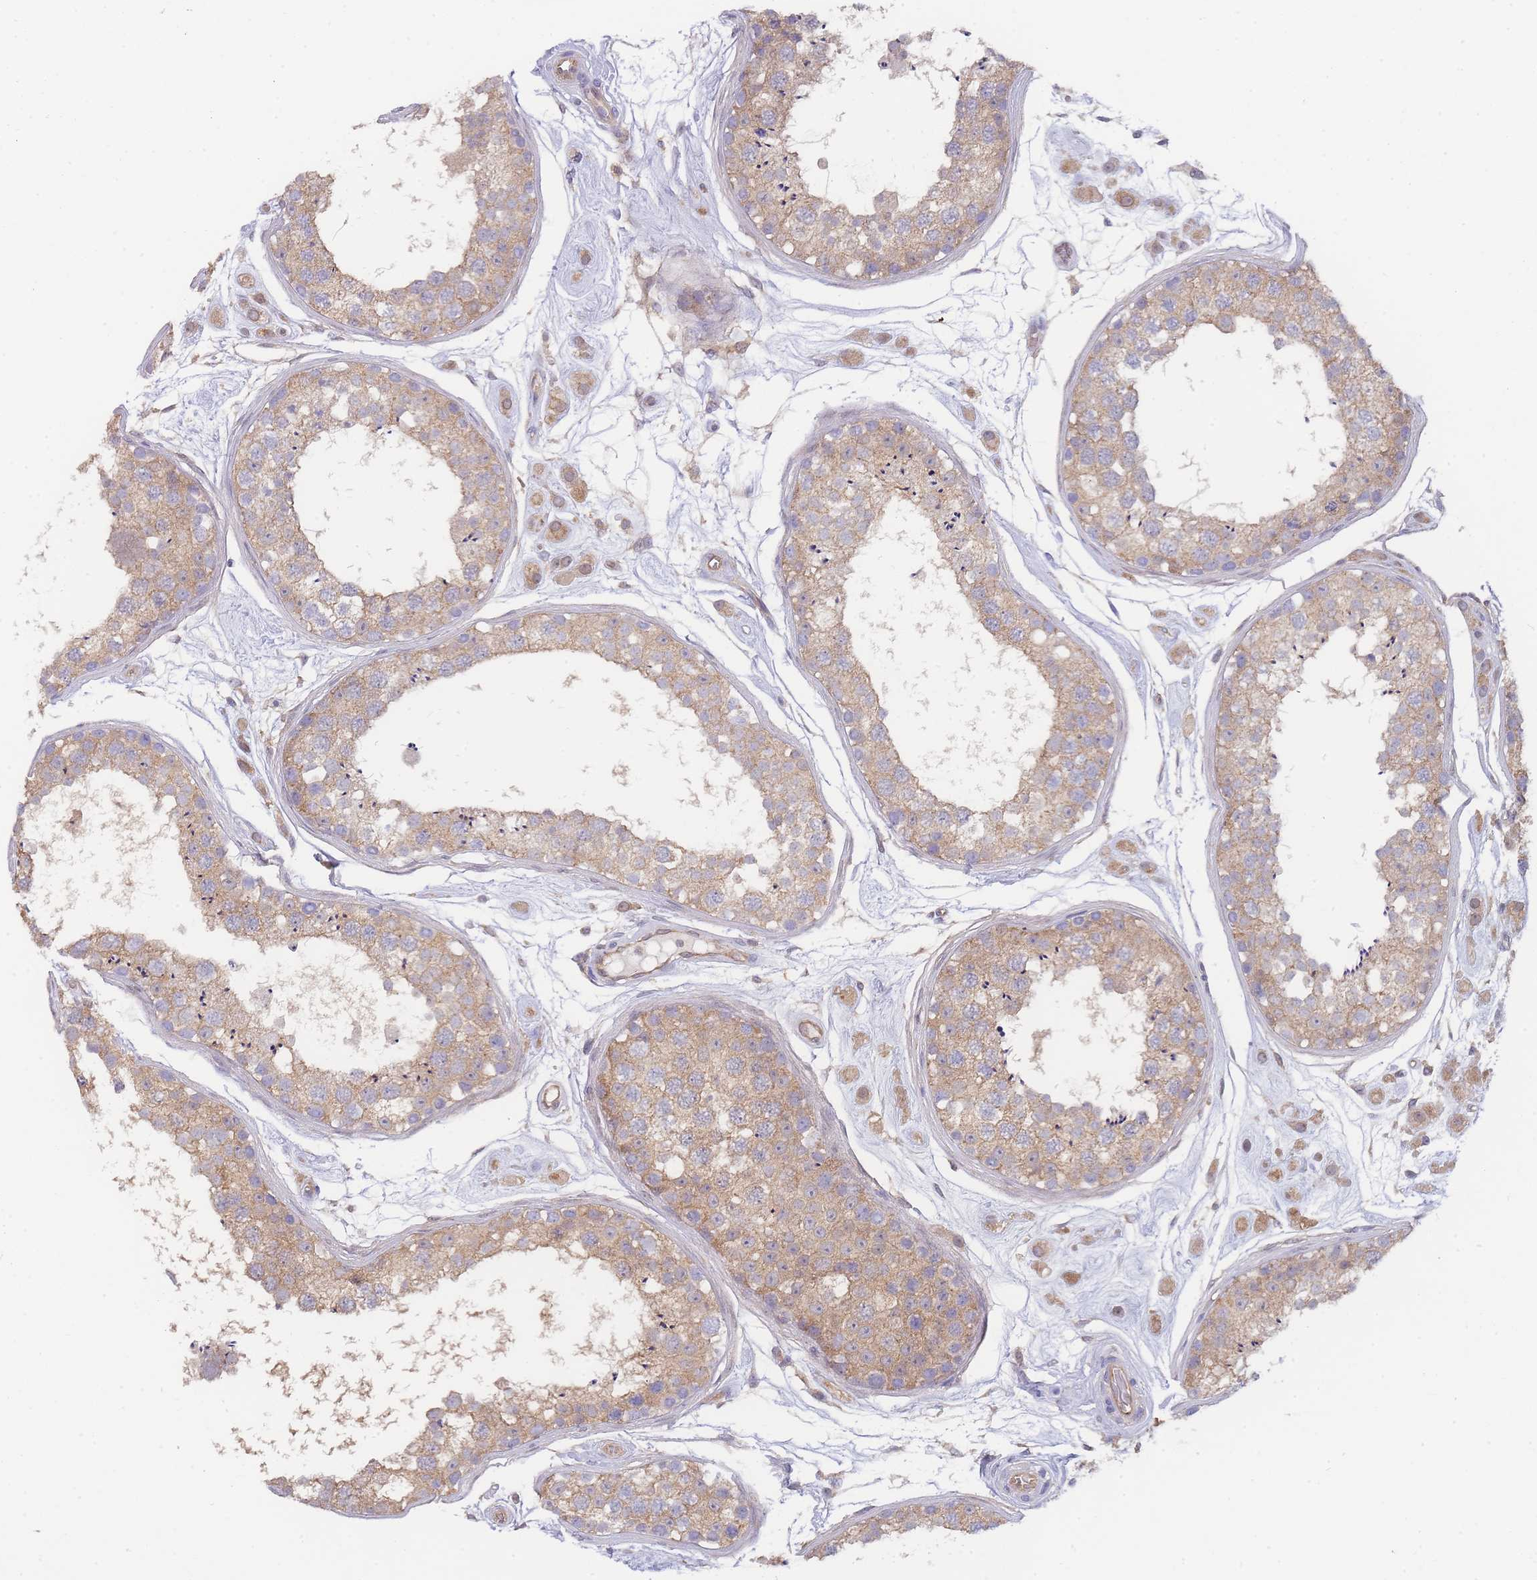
{"staining": {"intensity": "moderate", "quantity": ">75%", "location": "cytoplasmic/membranous"}, "tissue": "testis", "cell_type": "Cells in seminiferous ducts", "image_type": "normal", "snomed": [{"axis": "morphology", "description": "Normal tissue, NOS"}, {"axis": "topography", "description": "Testis"}], "caption": "The micrograph reveals immunohistochemical staining of benign testis. There is moderate cytoplasmic/membranous positivity is present in approximately >75% of cells in seminiferous ducts.", "gene": "MRPS18B", "patient": {"sex": "male", "age": 25}}